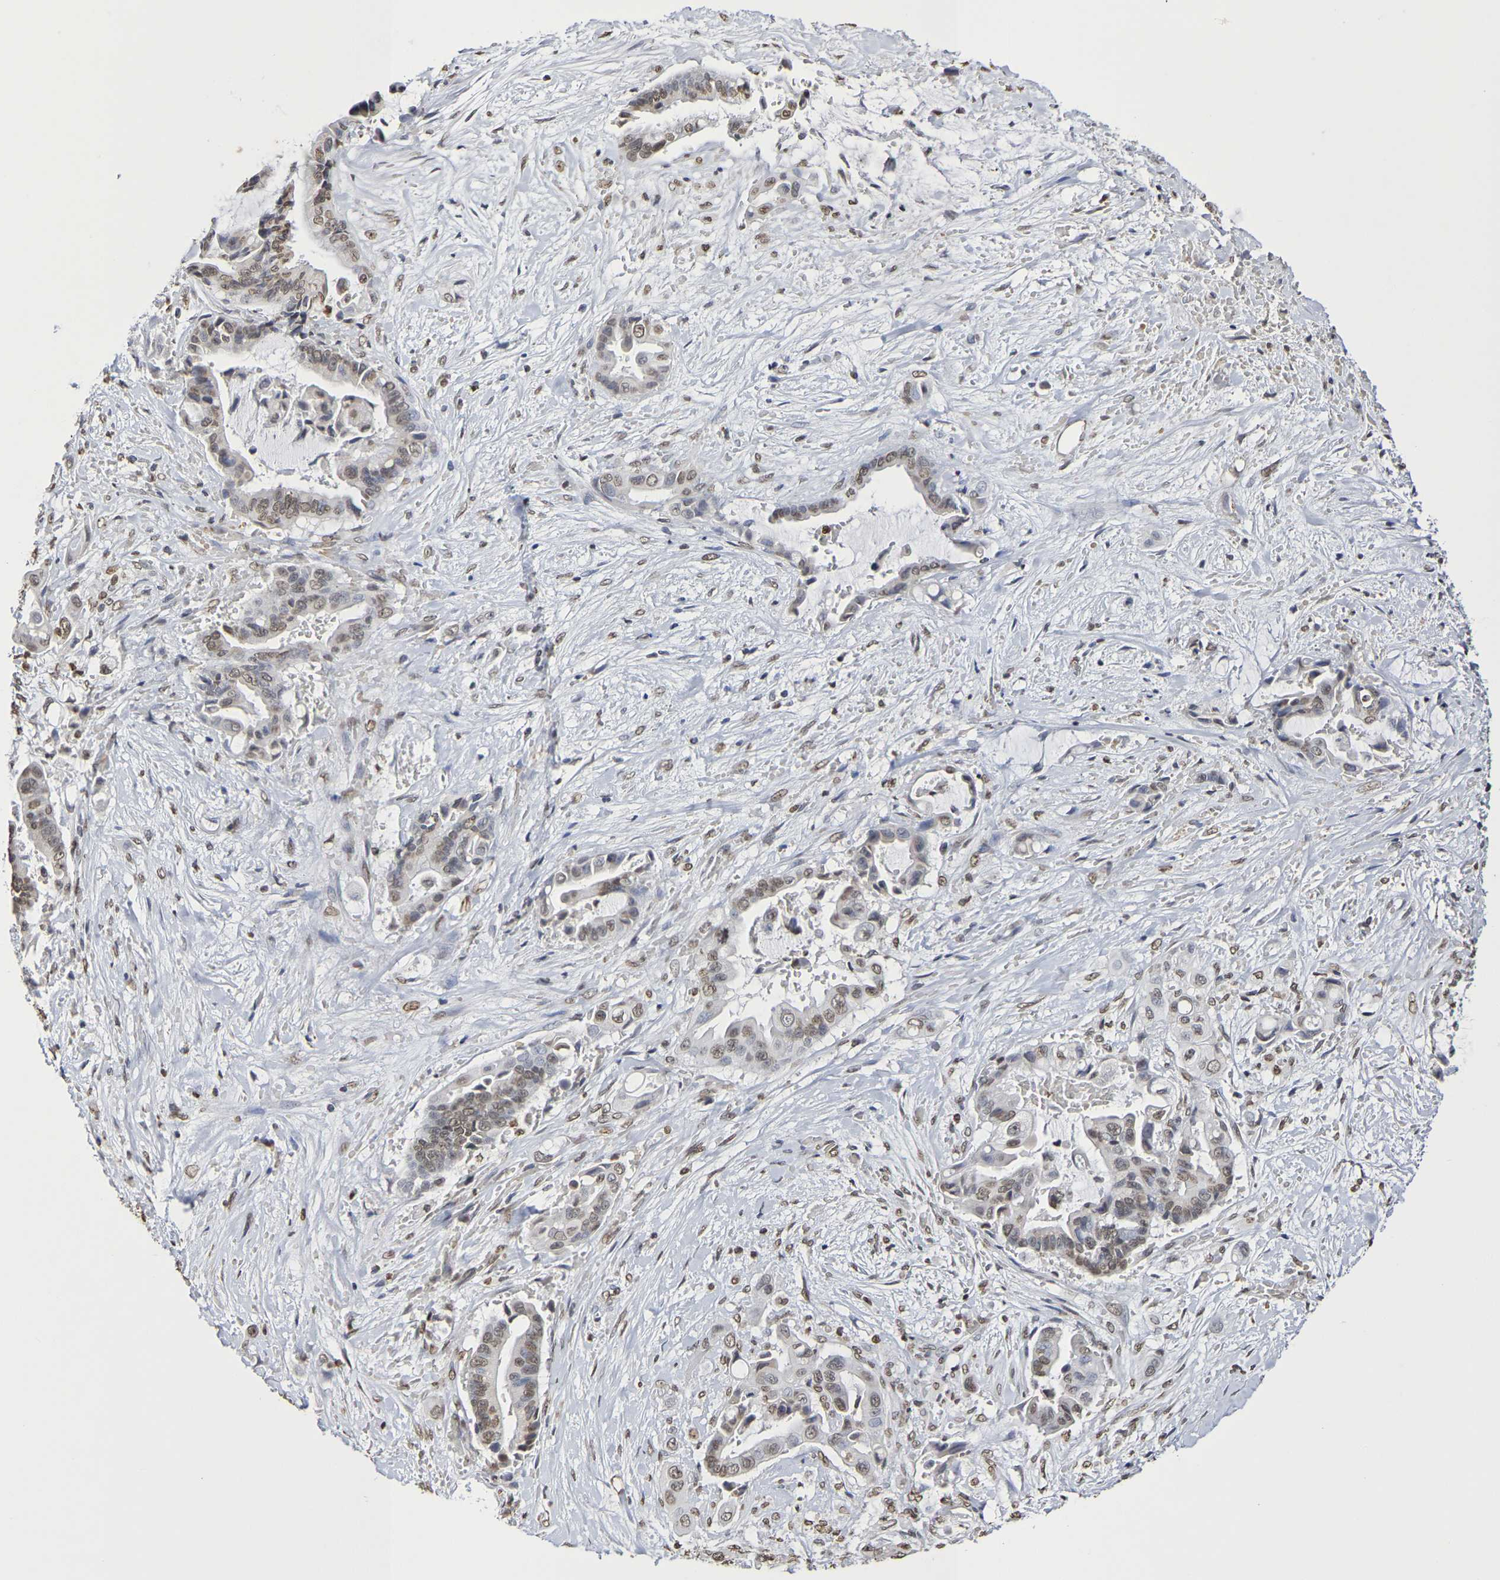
{"staining": {"intensity": "weak", "quantity": ">75%", "location": "nuclear"}, "tissue": "liver cancer", "cell_type": "Tumor cells", "image_type": "cancer", "snomed": [{"axis": "morphology", "description": "Cholangiocarcinoma"}, {"axis": "topography", "description": "Liver"}], "caption": "Liver cancer (cholangiocarcinoma) stained with a brown dye demonstrates weak nuclear positive staining in approximately >75% of tumor cells.", "gene": "ATF4", "patient": {"sex": "female", "age": 61}}